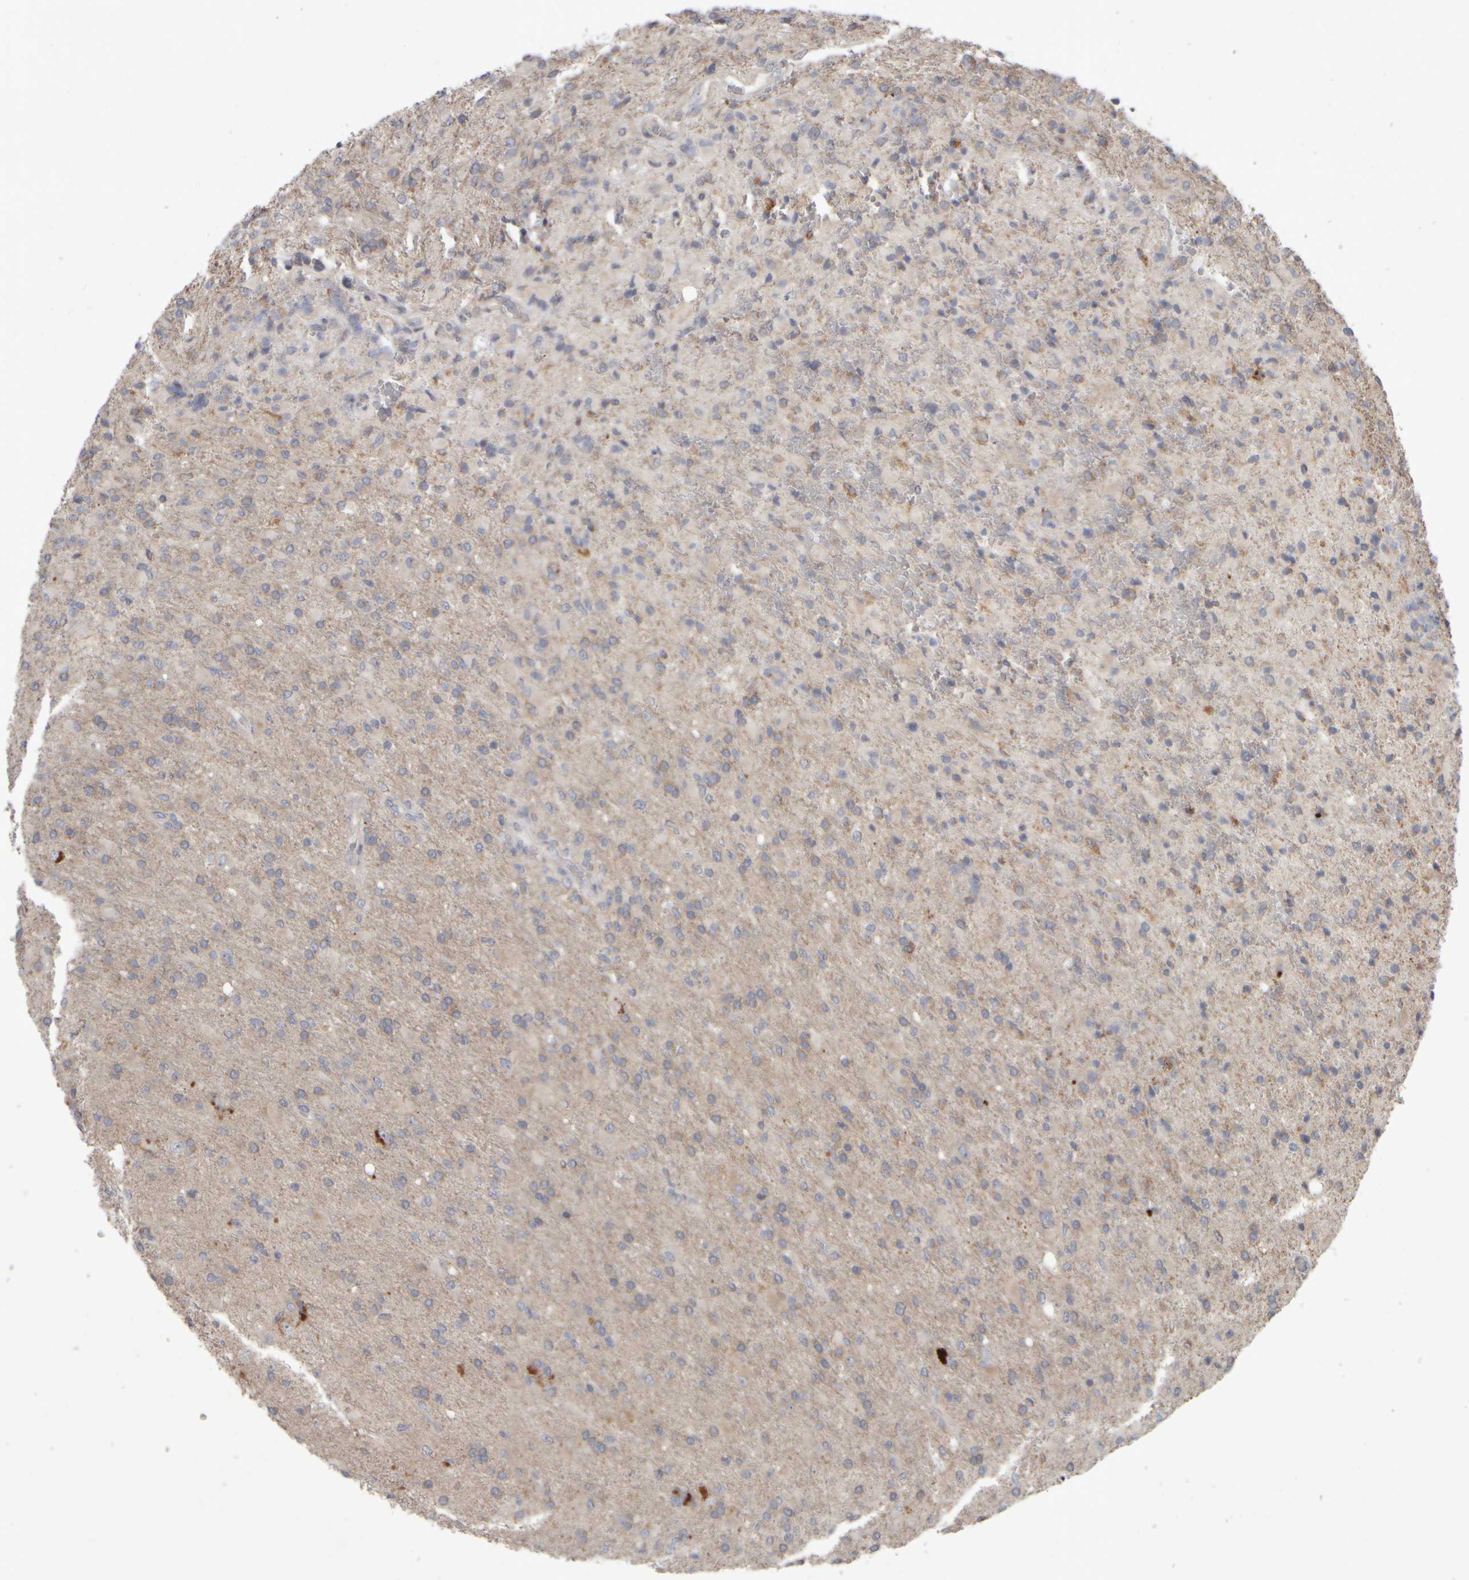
{"staining": {"intensity": "weak", "quantity": "<25%", "location": "cytoplasmic/membranous"}, "tissue": "glioma", "cell_type": "Tumor cells", "image_type": "cancer", "snomed": [{"axis": "morphology", "description": "Glioma, malignant, High grade"}, {"axis": "topography", "description": "Brain"}], "caption": "This is an IHC image of human malignant high-grade glioma. There is no staining in tumor cells.", "gene": "SCO1", "patient": {"sex": "male", "age": 71}}